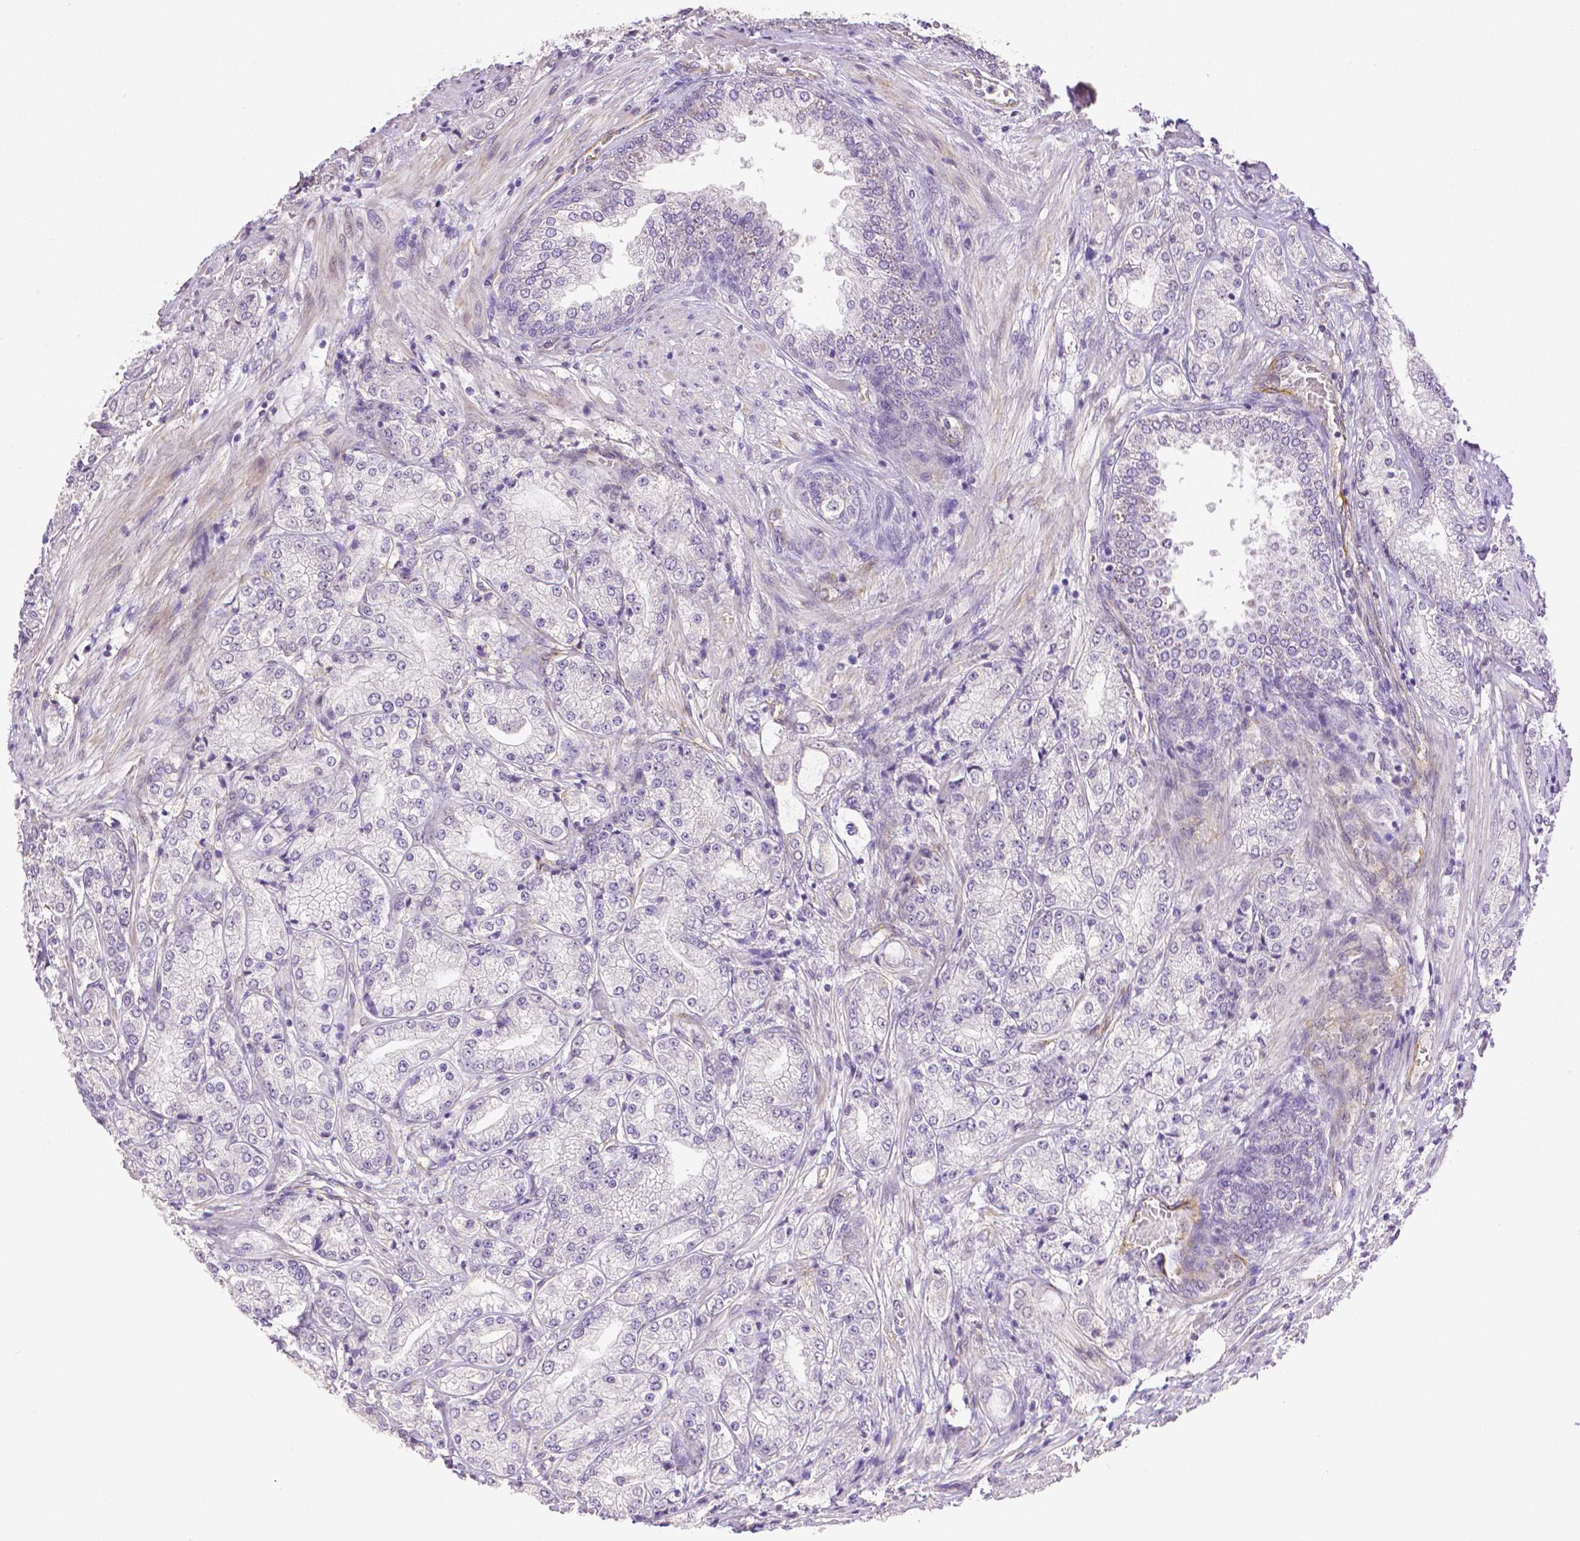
{"staining": {"intensity": "negative", "quantity": "none", "location": "none"}, "tissue": "prostate cancer", "cell_type": "Tumor cells", "image_type": "cancer", "snomed": [{"axis": "morphology", "description": "Adenocarcinoma, NOS"}, {"axis": "topography", "description": "Prostate"}], "caption": "This is a image of immunohistochemistry (IHC) staining of prostate cancer (adenocarcinoma), which shows no expression in tumor cells.", "gene": "THY1", "patient": {"sex": "male", "age": 63}}